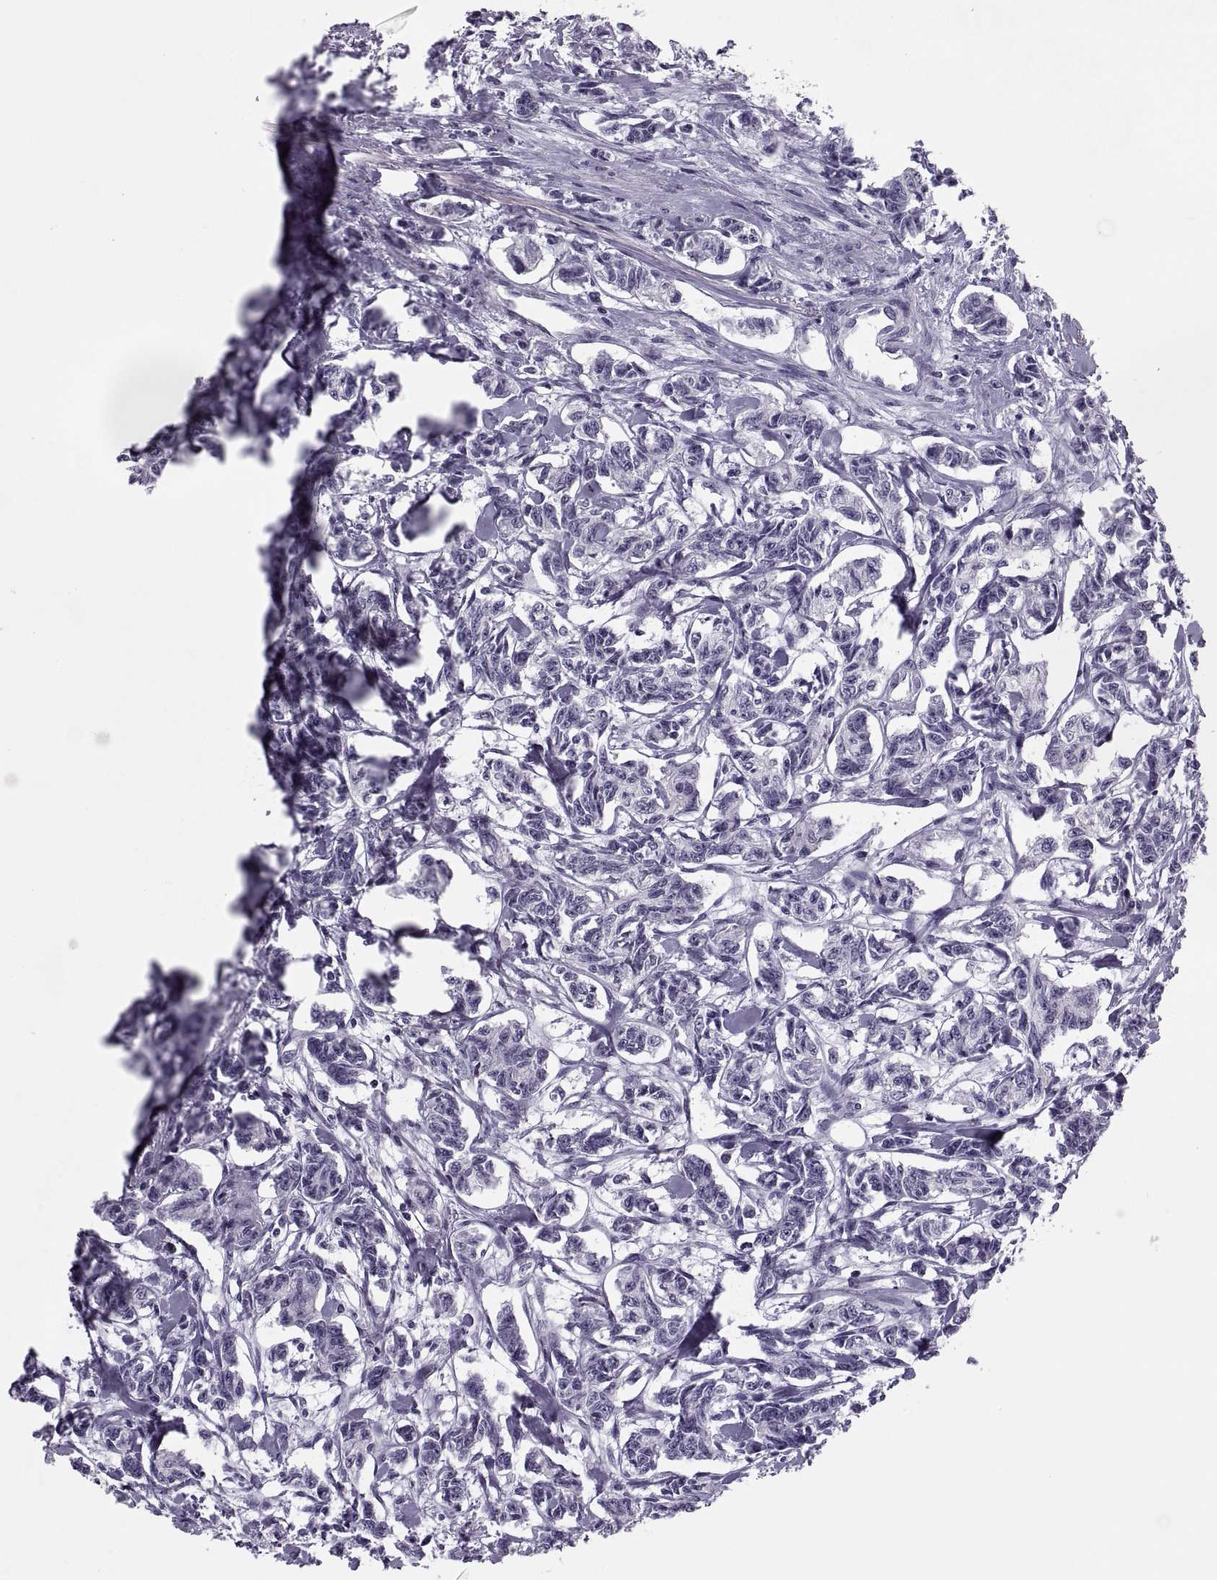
{"staining": {"intensity": "negative", "quantity": "none", "location": "none"}, "tissue": "carcinoid", "cell_type": "Tumor cells", "image_type": "cancer", "snomed": [{"axis": "morphology", "description": "Carcinoid, malignant, NOS"}, {"axis": "topography", "description": "Kidney"}], "caption": "Tumor cells are negative for protein expression in human carcinoid.", "gene": "SYNGR4", "patient": {"sex": "female", "age": 41}}